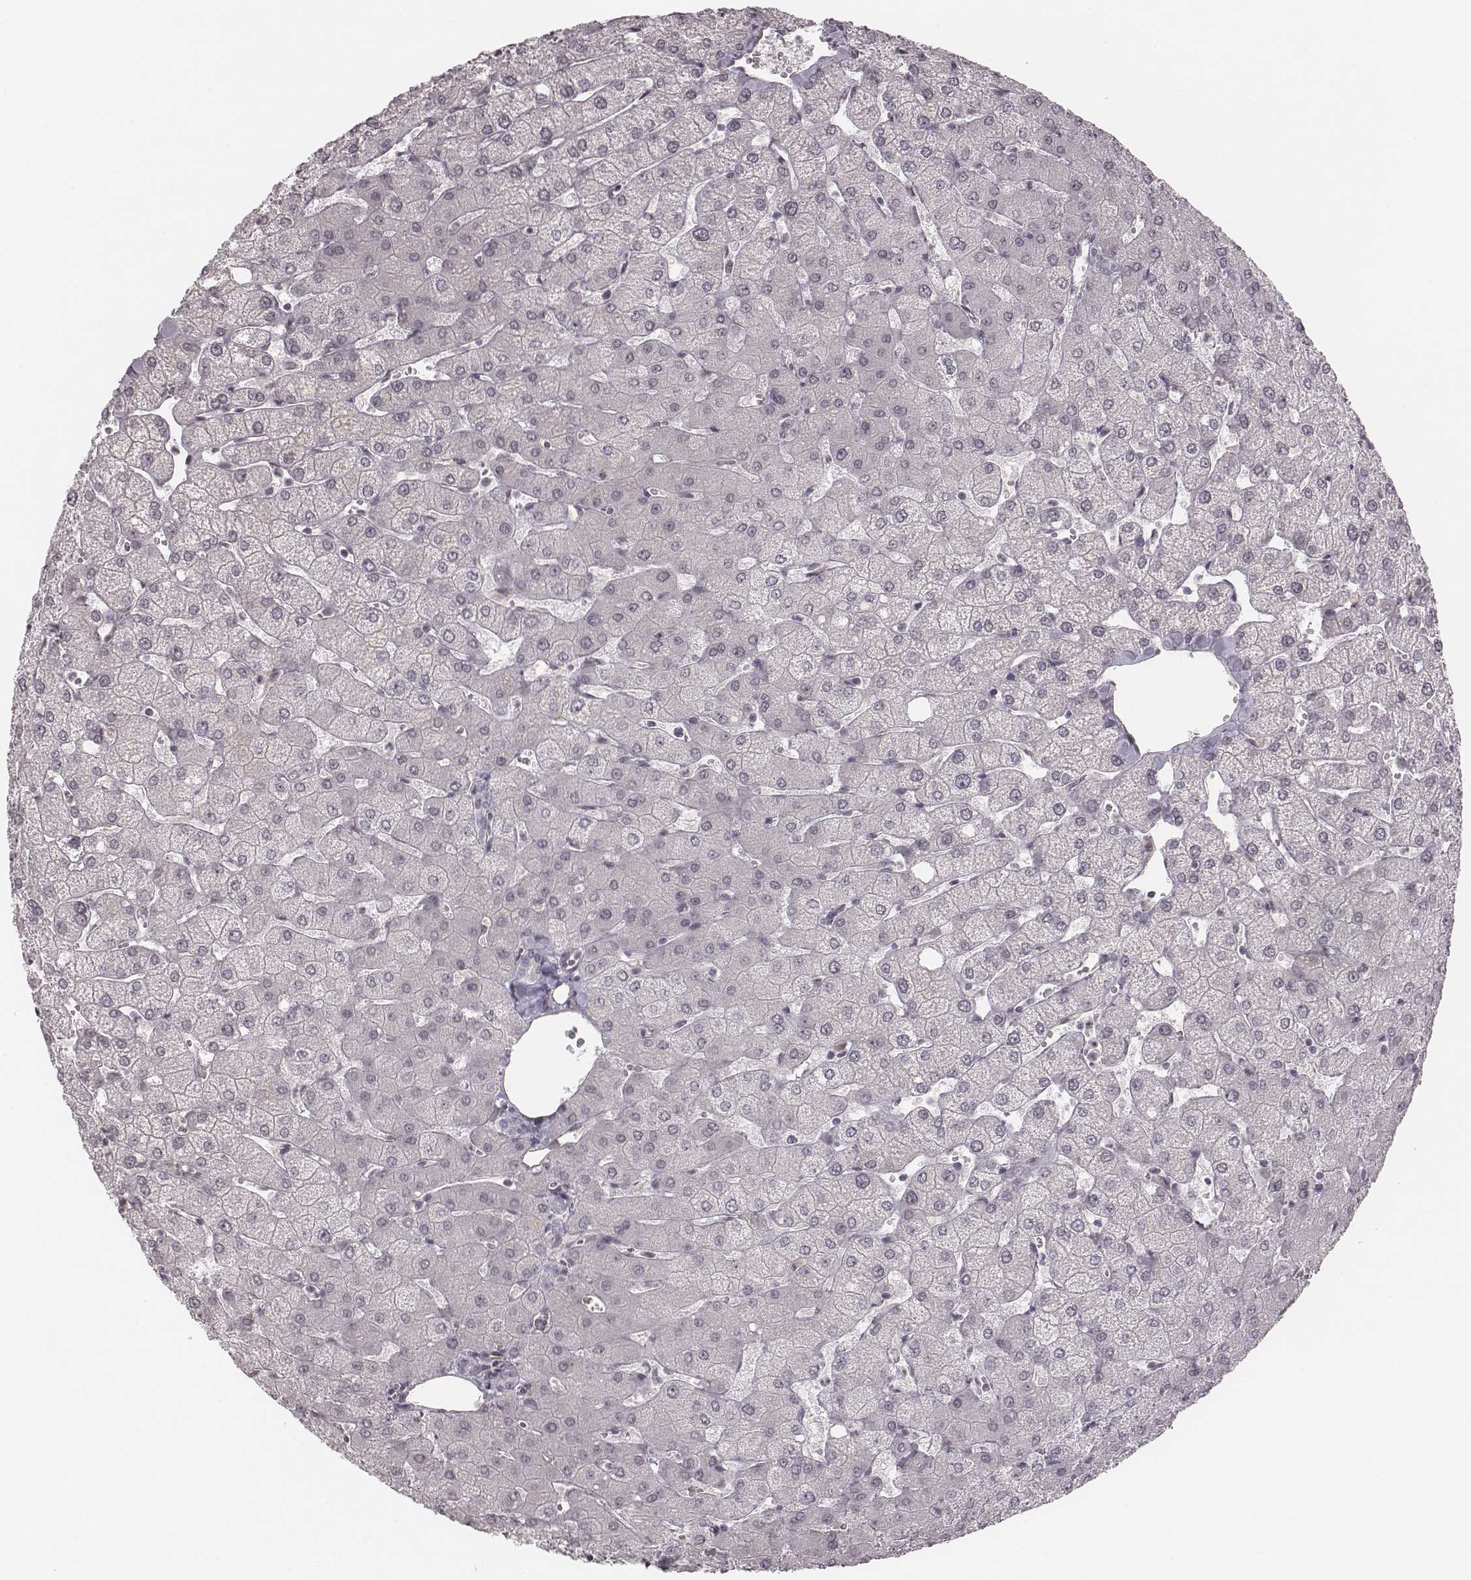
{"staining": {"intensity": "negative", "quantity": "none", "location": "none"}, "tissue": "liver", "cell_type": "Cholangiocytes", "image_type": "normal", "snomed": [{"axis": "morphology", "description": "Normal tissue, NOS"}, {"axis": "topography", "description": "Liver"}], "caption": "This is an IHC histopathology image of benign liver. There is no staining in cholangiocytes.", "gene": "RPGRIP1", "patient": {"sex": "female", "age": 54}}